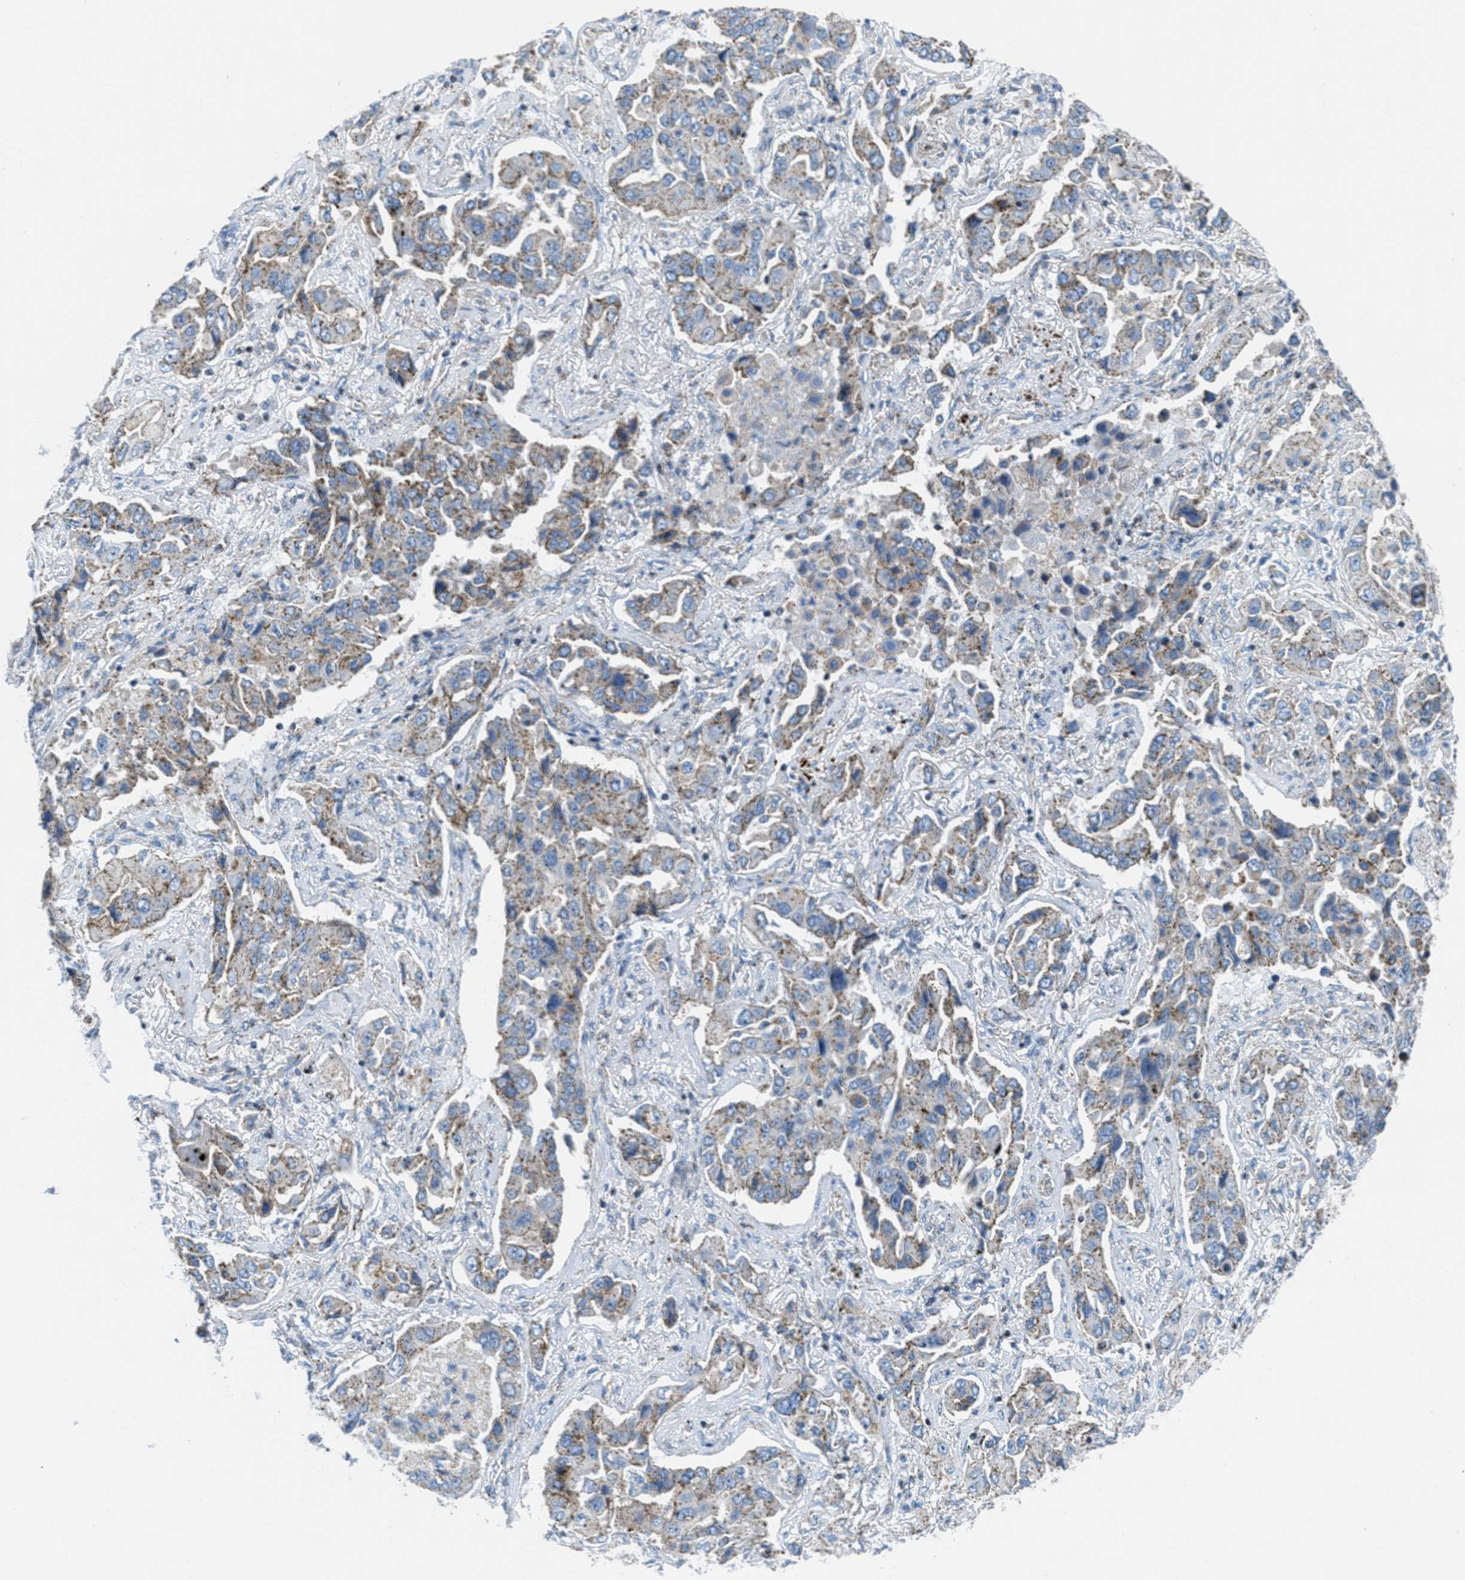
{"staining": {"intensity": "moderate", "quantity": ">75%", "location": "cytoplasmic/membranous"}, "tissue": "lung cancer", "cell_type": "Tumor cells", "image_type": "cancer", "snomed": [{"axis": "morphology", "description": "Adenocarcinoma, NOS"}, {"axis": "topography", "description": "Lung"}], "caption": "IHC image of human lung cancer (adenocarcinoma) stained for a protein (brown), which demonstrates medium levels of moderate cytoplasmic/membranous expression in about >75% of tumor cells.", "gene": "MFSD13A", "patient": {"sex": "female", "age": 65}}